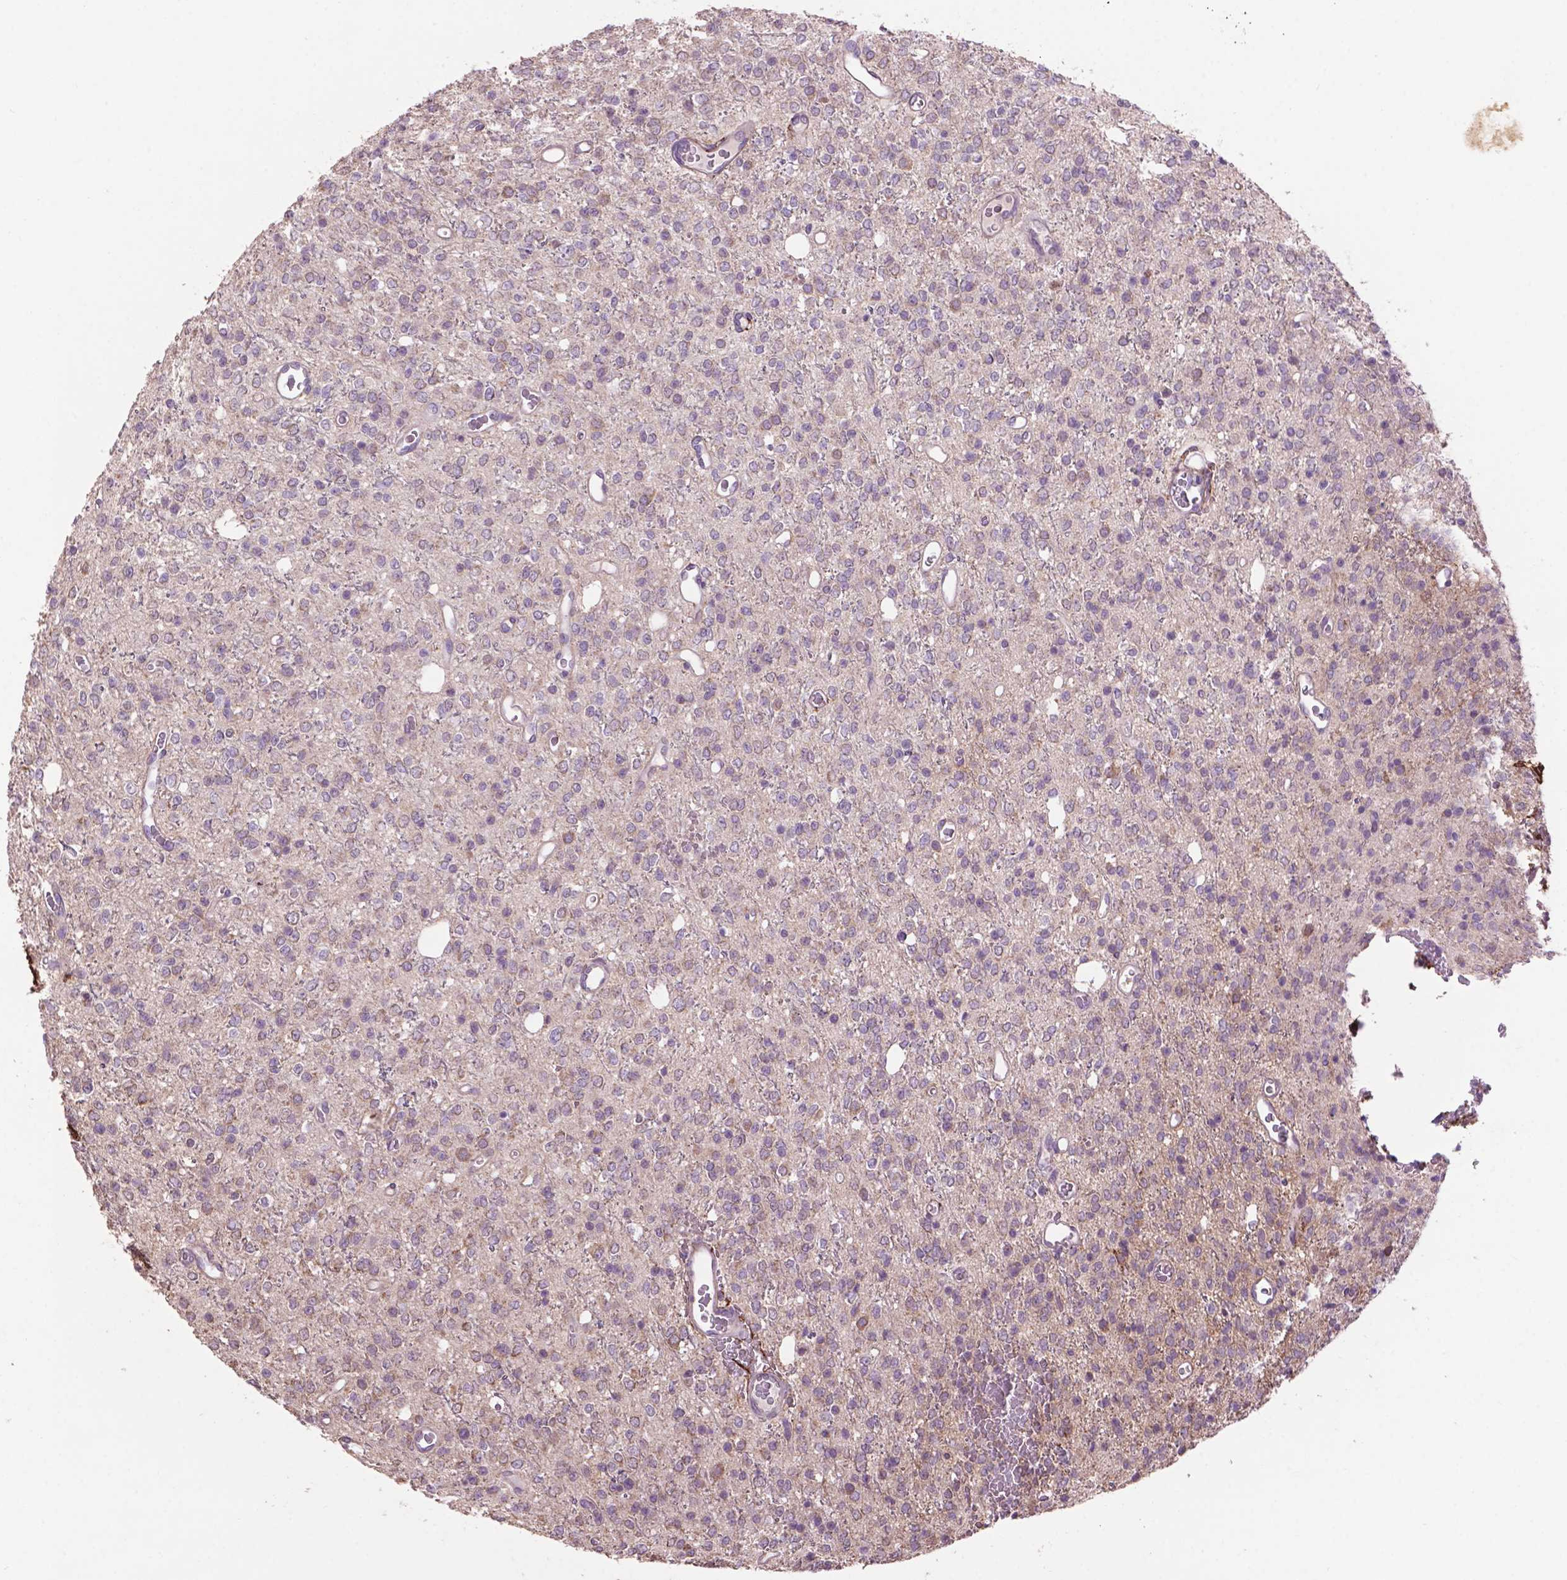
{"staining": {"intensity": "negative", "quantity": "none", "location": "none"}, "tissue": "glioma", "cell_type": "Tumor cells", "image_type": "cancer", "snomed": [{"axis": "morphology", "description": "Glioma, malignant, Low grade"}, {"axis": "topography", "description": "Brain"}], "caption": "Immunohistochemistry (IHC) of glioma demonstrates no expression in tumor cells.", "gene": "LRRC3C", "patient": {"sex": "female", "age": 45}}